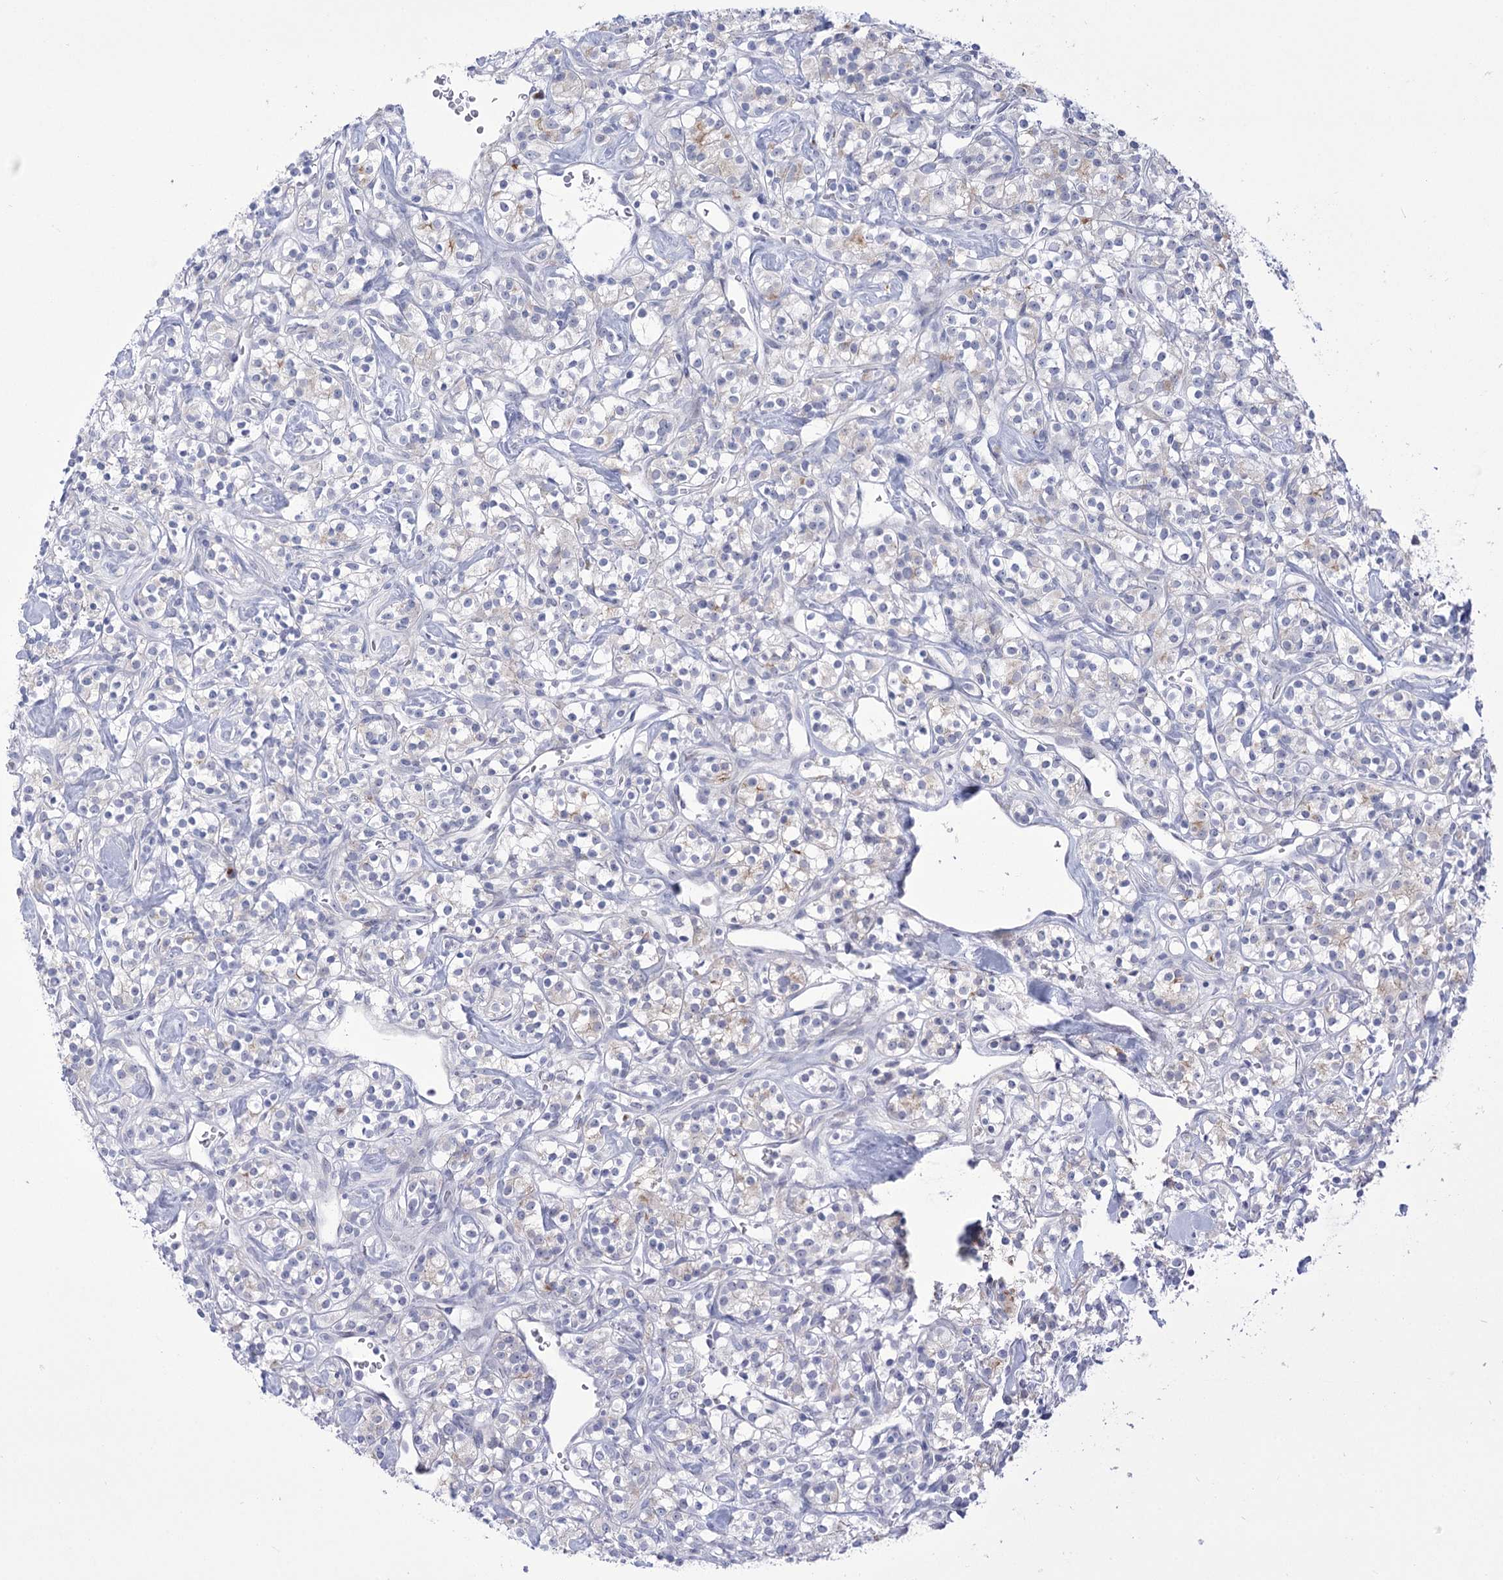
{"staining": {"intensity": "negative", "quantity": "none", "location": "none"}, "tissue": "renal cancer", "cell_type": "Tumor cells", "image_type": "cancer", "snomed": [{"axis": "morphology", "description": "Adenocarcinoma, NOS"}, {"axis": "topography", "description": "Kidney"}], "caption": "Human adenocarcinoma (renal) stained for a protein using immunohistochemistry reveals no positivity in tumor cells.", "gene": "BEND7", "patient": {"sex": "male", "age": 77}}